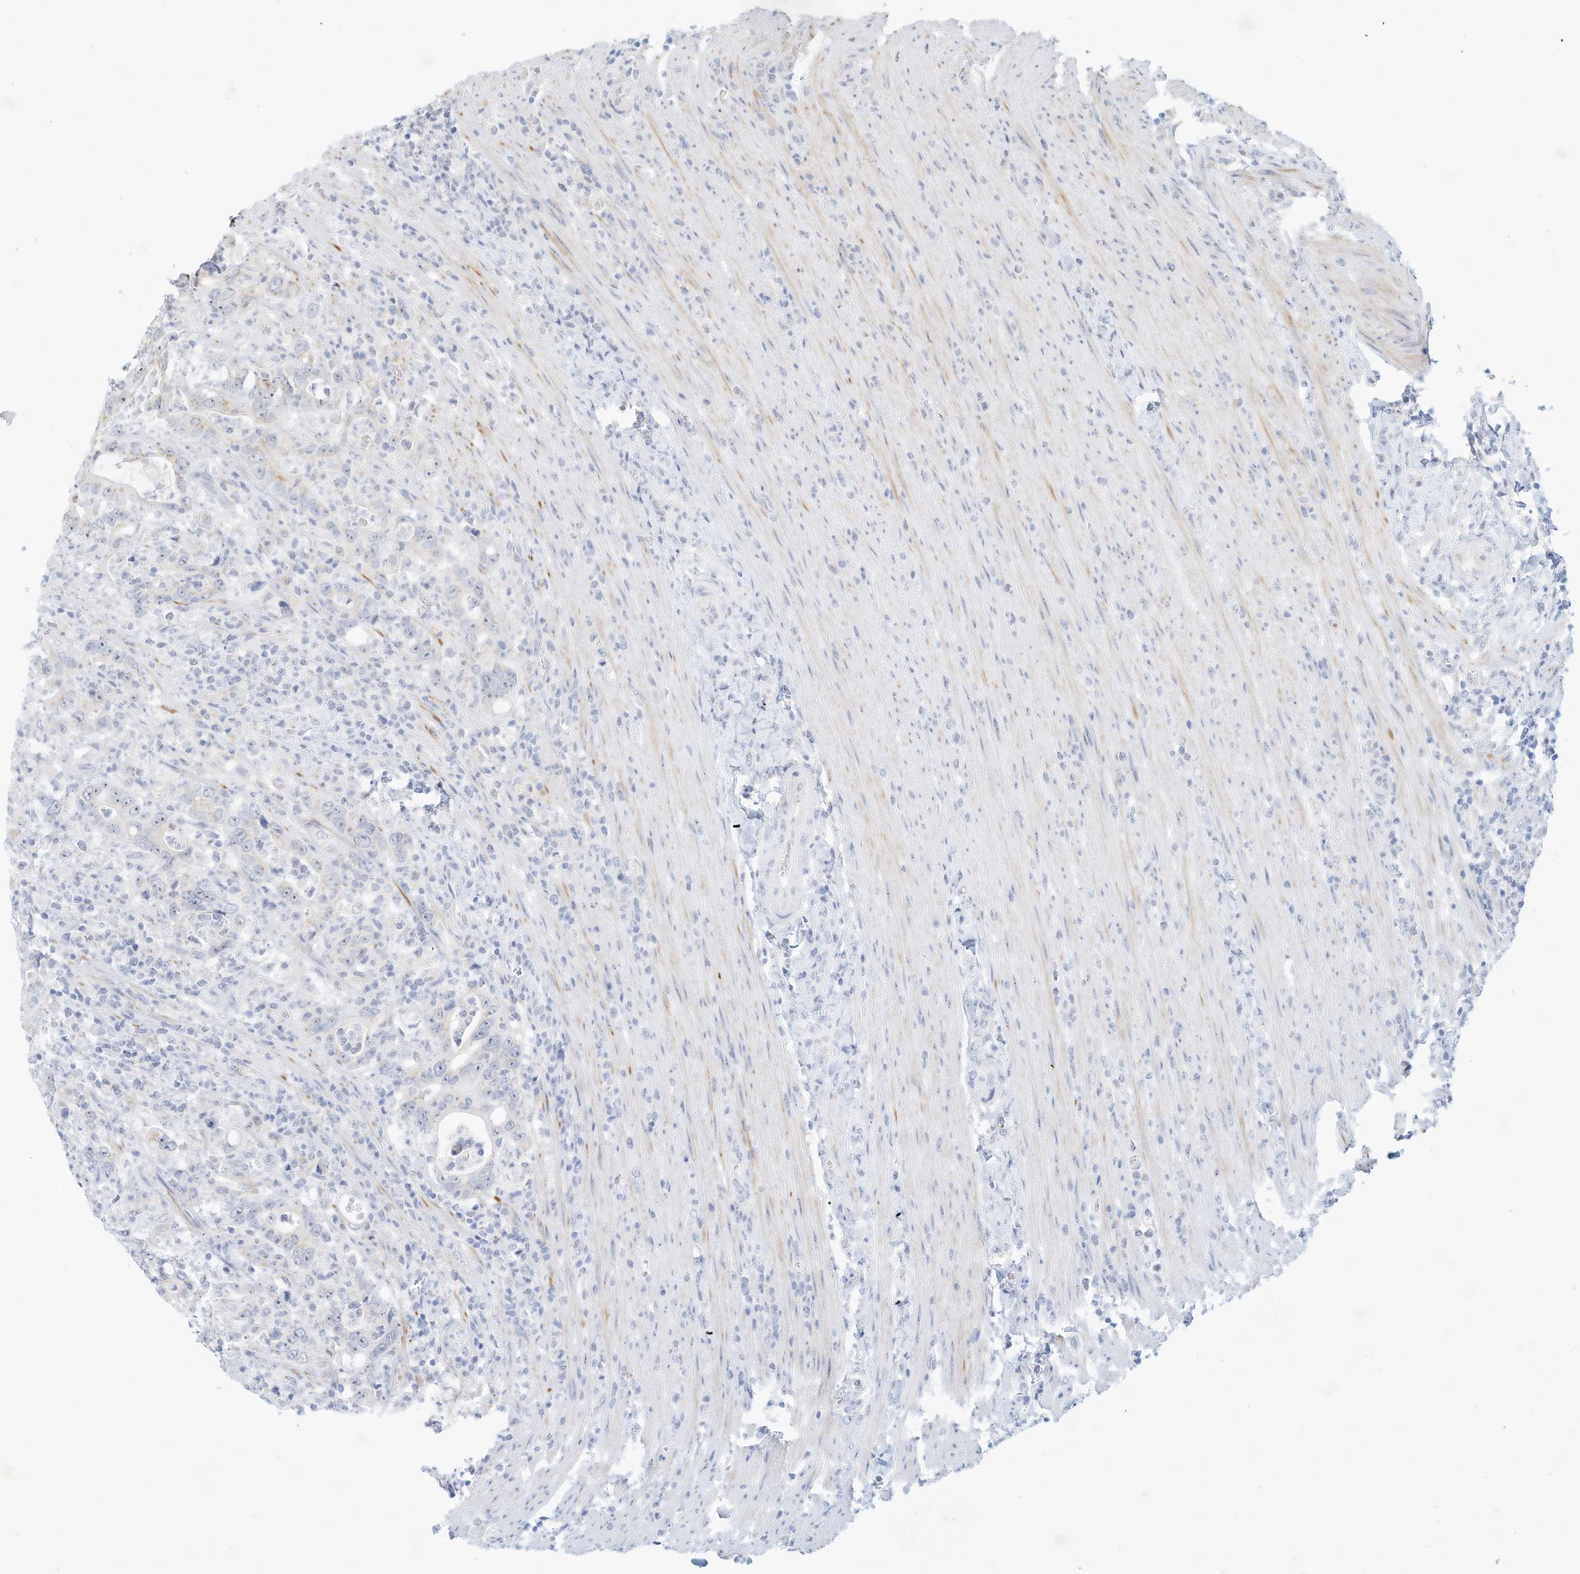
{"staining": {"intensity": "negative", "quantity": "none", "location": "none"}, "tissue": "colorectal cancer", "cell_type": "Tumor cells", "image_type": "cancer", "snomed": [{"axis": "morphology", "description": "Adenocarcinoma, NOS"}, {"axis": "topography", "description": "Colon"}], "caption": "High magnification brightfield microscopy of adenocarcinoma (colorectal) stained with DAB (3,3'-diaminobenzidine) (brown) and counterstained with hematoxylin (blue): tumor cells show no significant staining. (Brightfield microscopy of DAB immunohistochemistry at high magnification).", "gene": "PAK6", "patient": {"sex": "female", "age": 75}}